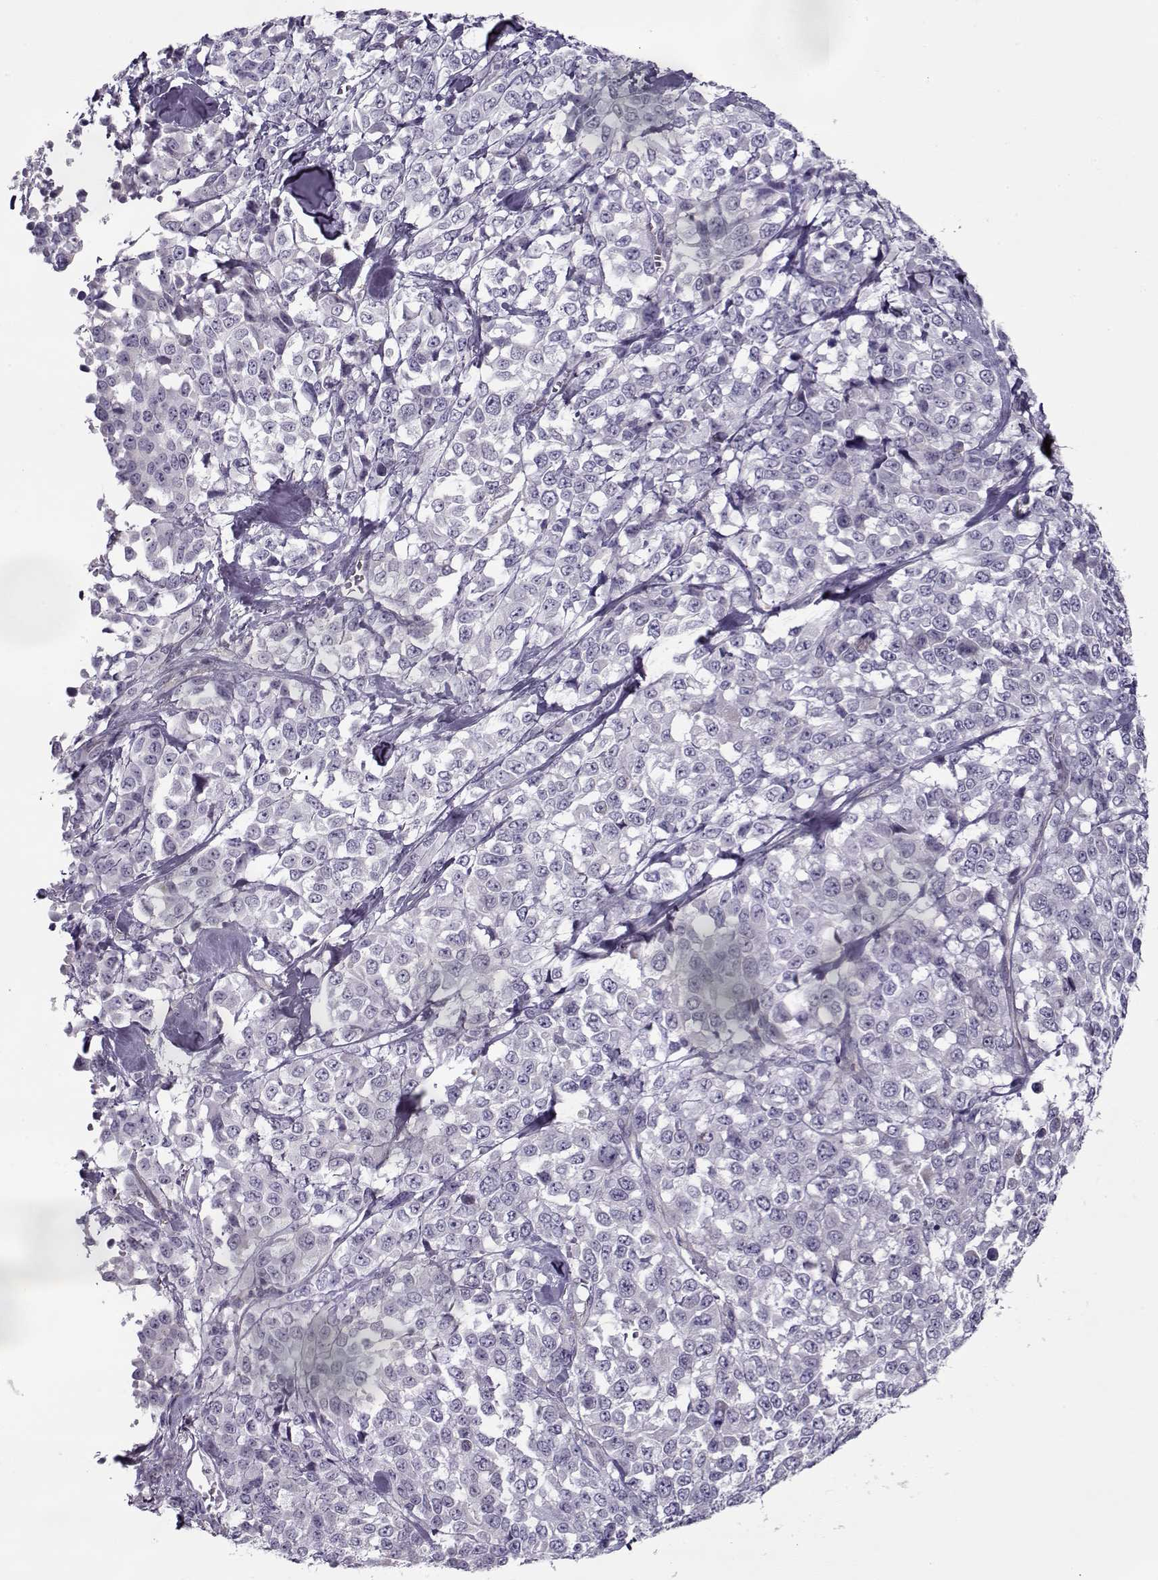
{"staining": {"intensity": "negative", "quantity": "none", "location": "none"}, "tissue": "melanoma", "cell_type": "Tumor cells", "image_type": "cancer", "snomed": [{"axis": "morphology", "description": "Malignant melanoma, Metastatic site"}, {"axis": "topography", "description": "Skin"}], "caption": "Immunohistochemical staining of human malignant melanoma (metastatic site) exhibits no significant staining in tumor cells. The staining is performed using DAB brown chromogen with nuclei counter-stained in using hematoxylin.", "gene": "PP2D1", "patient": {"sex": "male", "age": 84}}